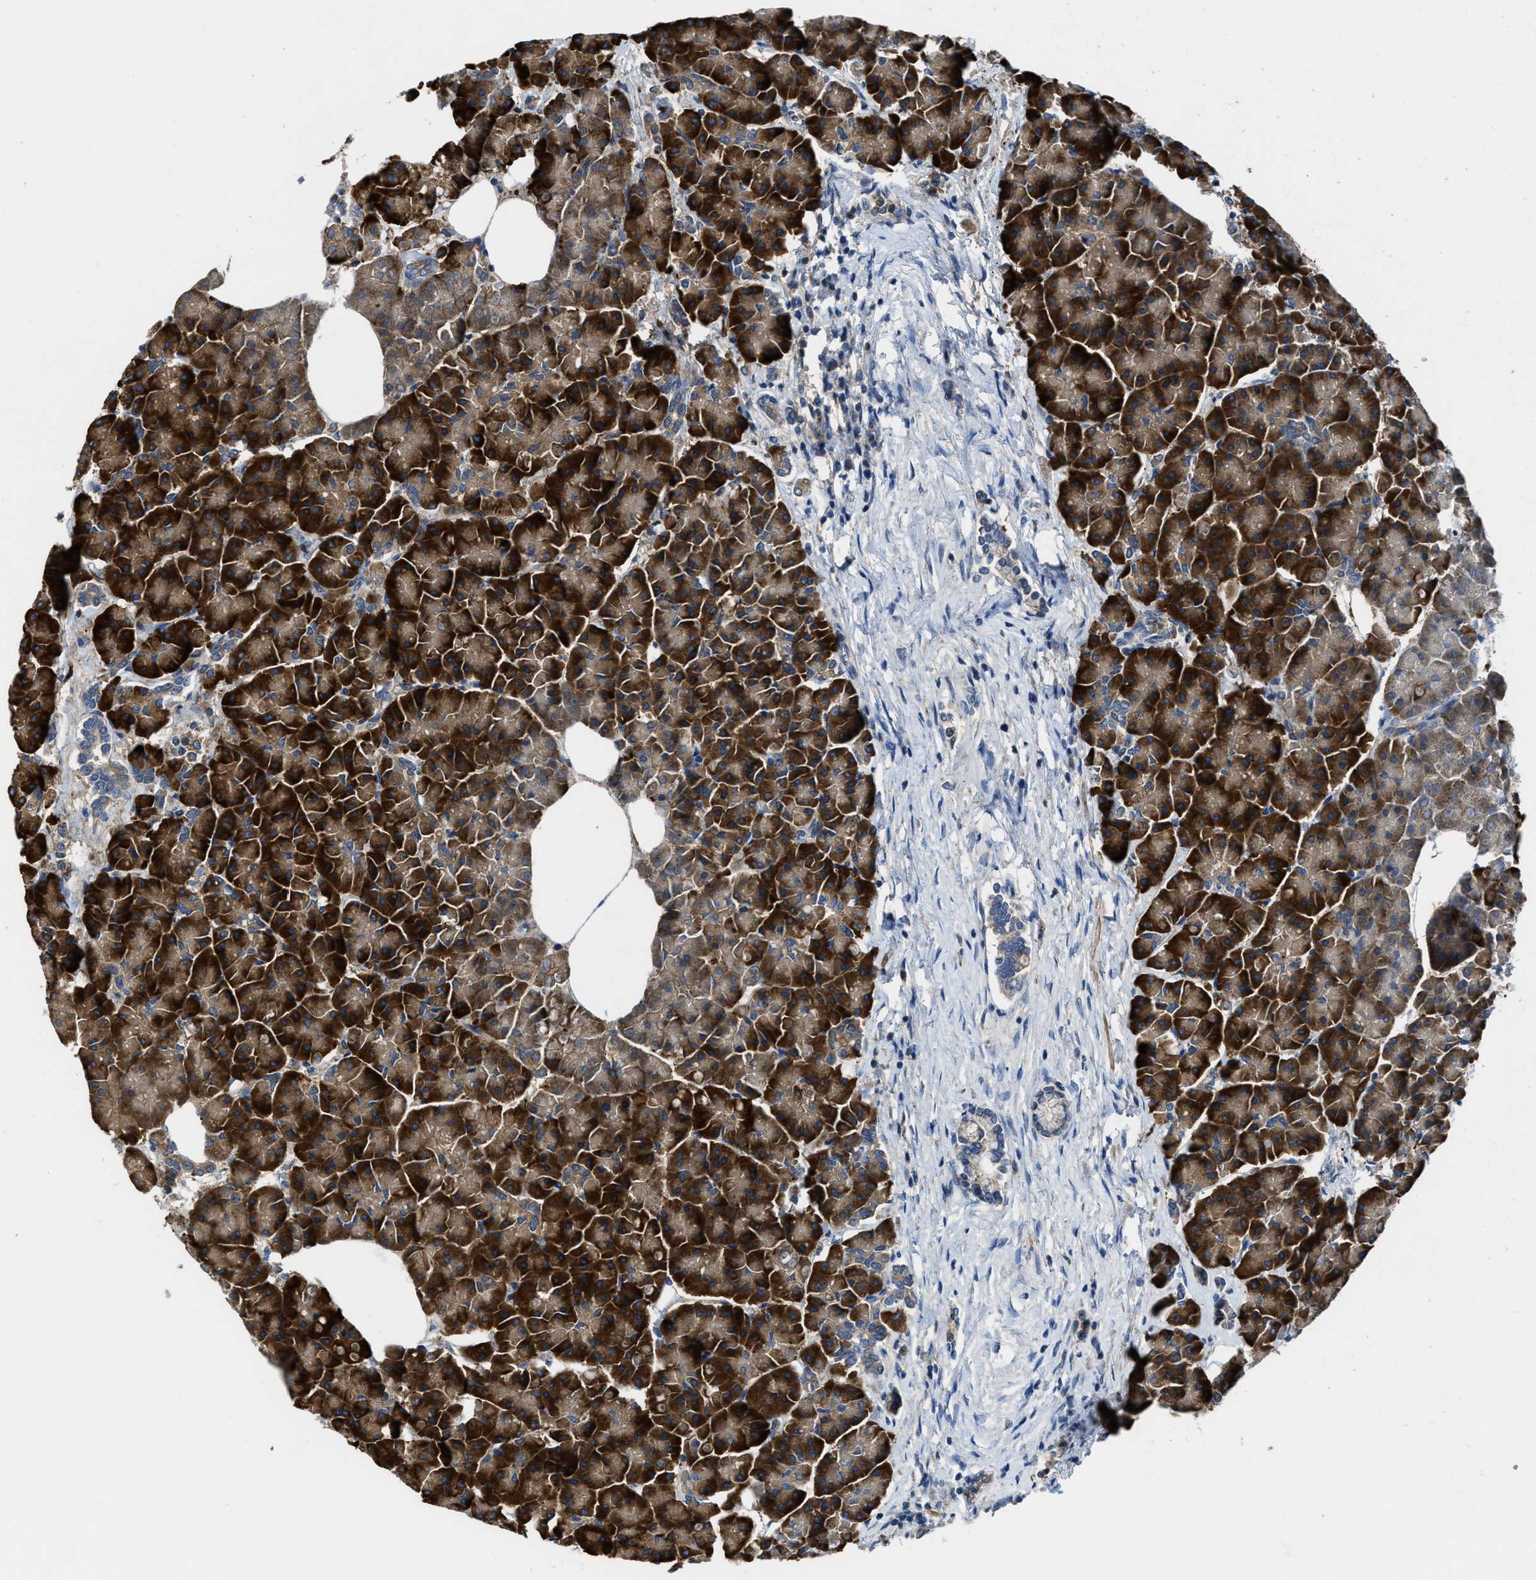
{"staining": {"intensity": "strong", "quantity": ">75%", "location": "cytoplasmic/membranous"}, "tissue": "pancreas", "cell_type": "Exocrine glandular cells", "image_type": "normal", "snomed": [{"axis": "morphology", "description": "Normal tissue, NOS"}, {"axis": "topography", "description": "Pancreas"}], "caption": "High-power microscopy captured an immunohistochemistry histopathology image of benign pancreas, revealing strong cytoplasmic/membranous positivity in approximately >75% of exocrine glandular cells.", "gene": "MAP3K20", "patient": {"sex": "female", "age": 70}}